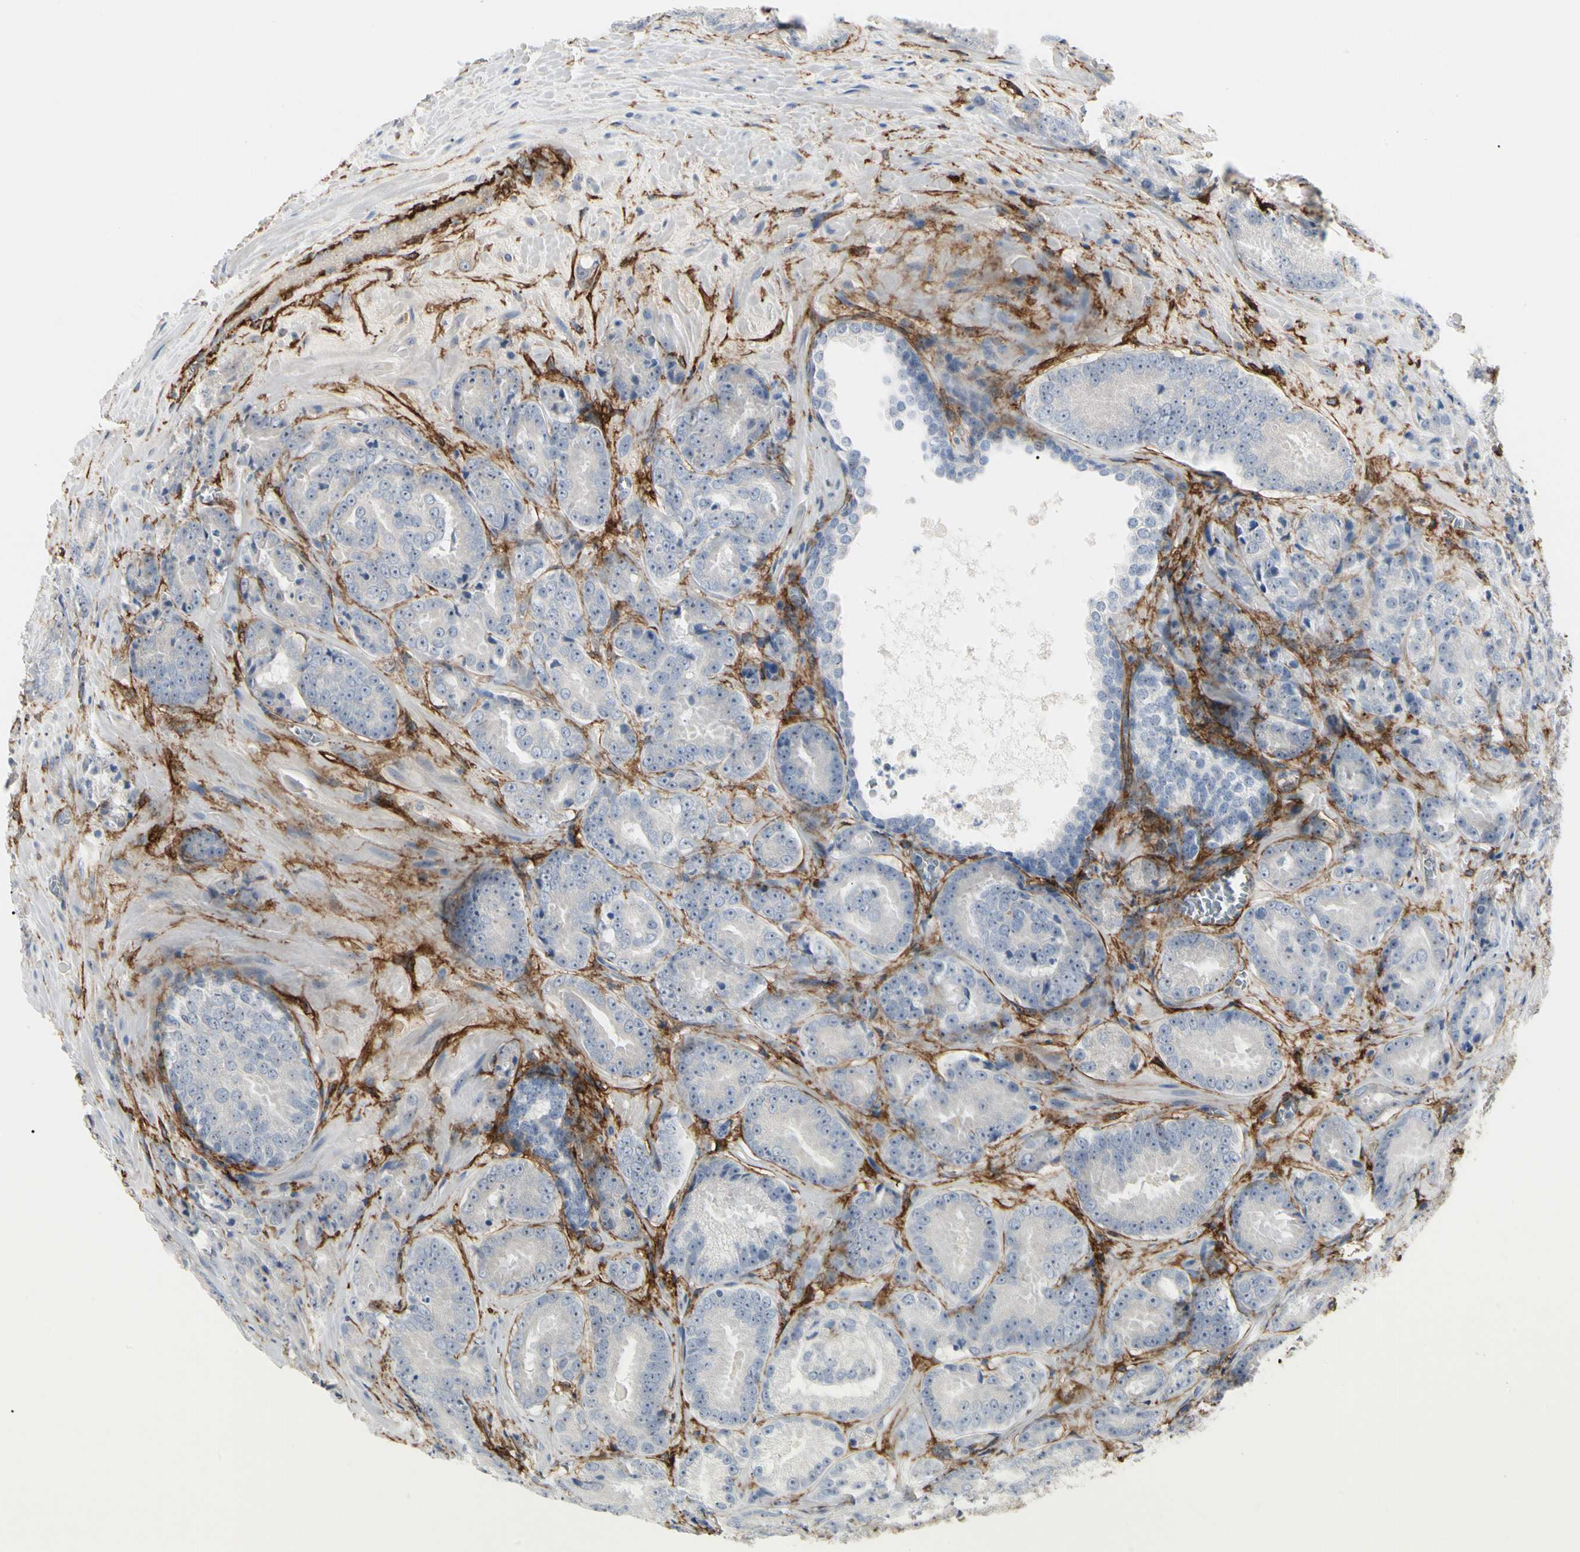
{"staining": {"intensity": "negative", "quantity": "none", "location": "none"}, "tissue": "prostate cancer", "cell_type": "Tumor cells", "image_type": "cancer", "snomed": [{"axis": "morphology", "description": "Adenocarcinoma, High grade"}, {"axis": "topography", "description": "Prostate"}], "caption": "Micrograph shows no significant protein staining in tumor cells of prostate cancer (adenocarcinoma (high-grade)).", "gene": "GGT5", "patient": {"sex": "male", "age": 64}}